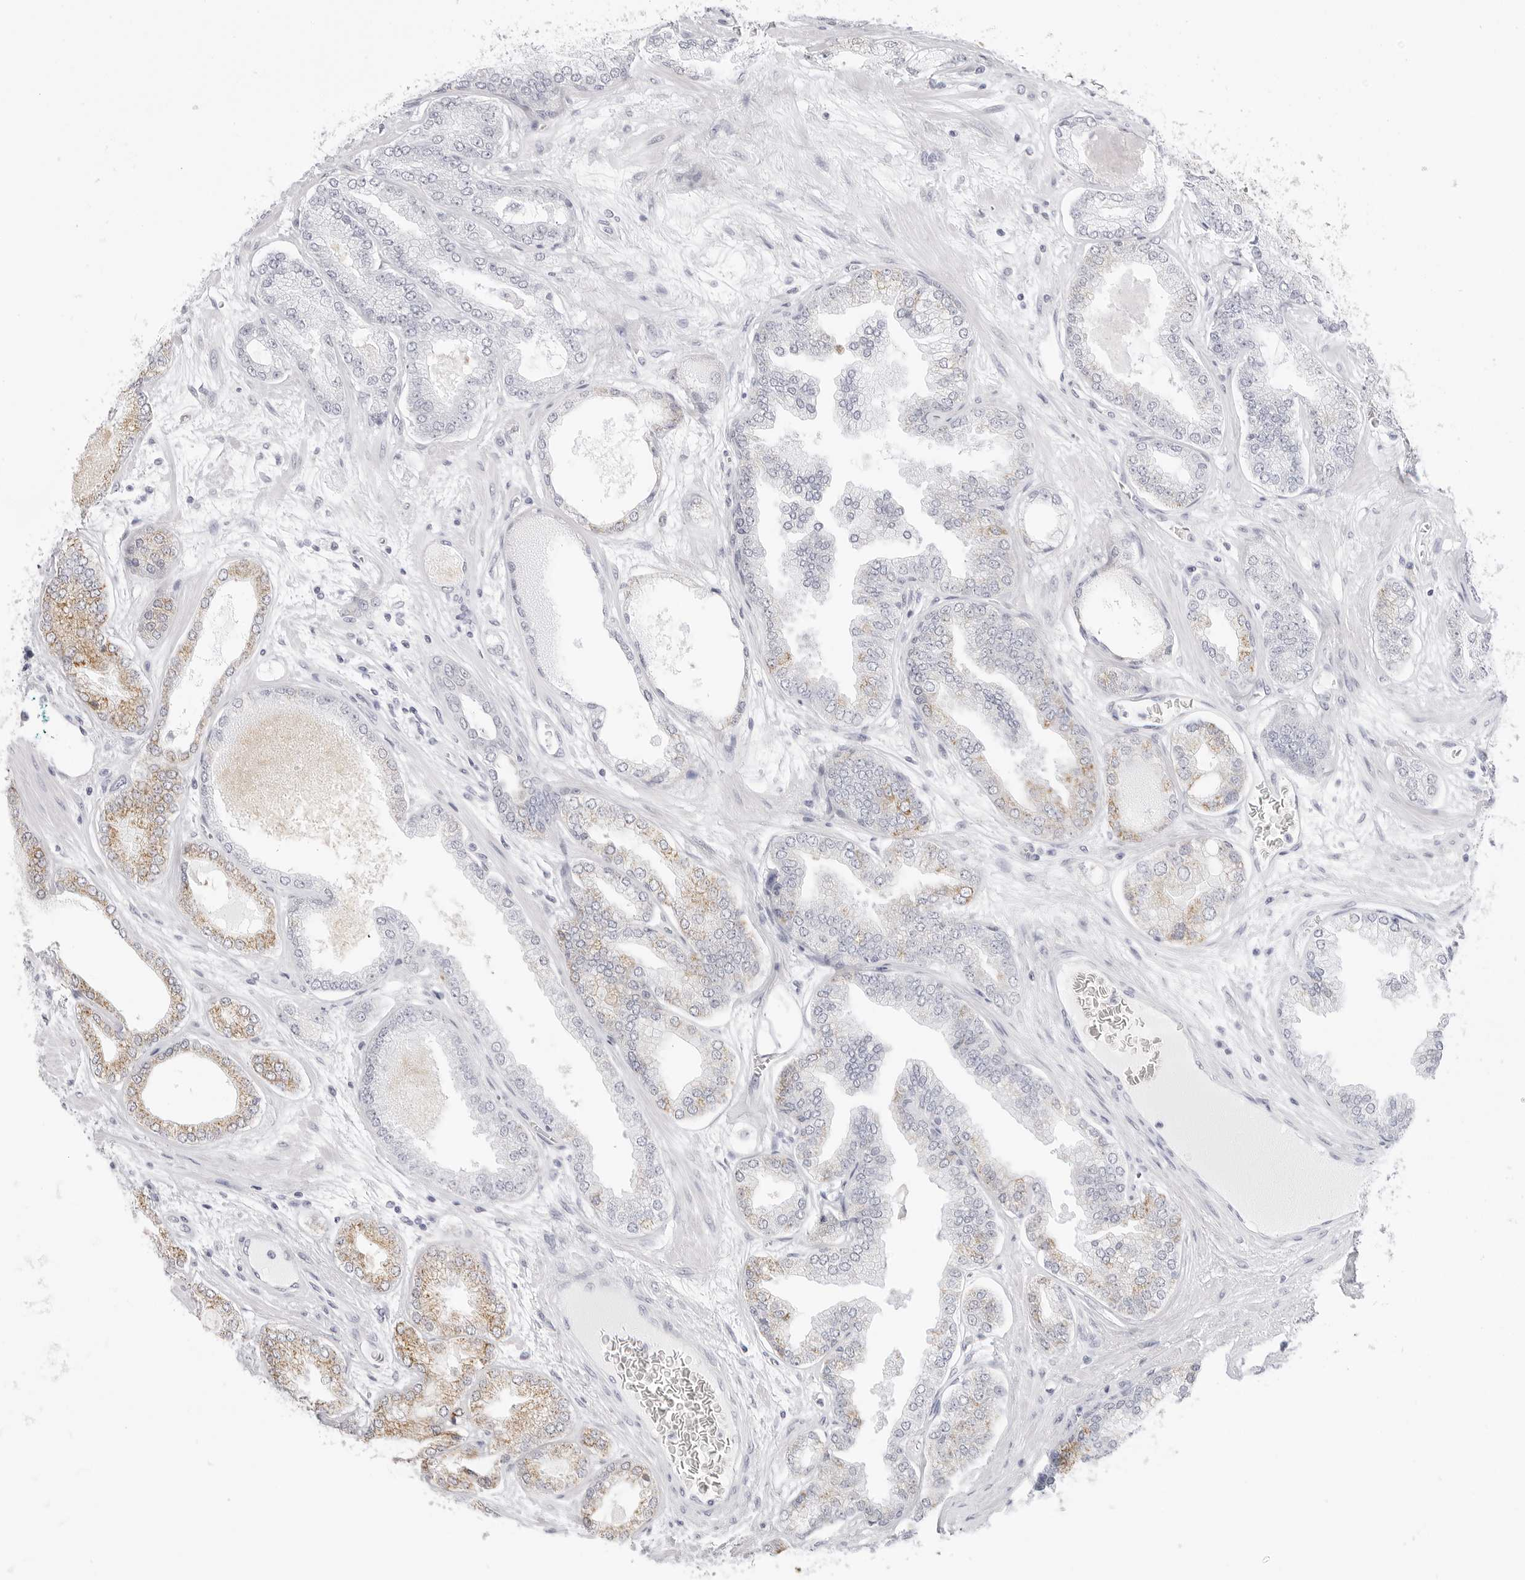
{"staining": {"intensity": "moderate", "quantity": "25%-75%", "location": "cytoplasmic/membranous"}, "tissue": "prostate cancer", "cell_type": "Tumor cells", "image_type": "cancer", "snomed": [{"axis": "morphology", "description": "Adenocarcinoma, High grade"}, {"axis": "topography", "description": "Prostate"}], "caption": "Approximately 25%-75% of tumor cells in adenocarcinoma (high-grade) (prostate) demonstrate moderate cytoplasmic/membranous protein positivity as visualized by brown immunohistochemical staining.", "gene": "HMGCS2", "patient": {"sex": "male", "age": 58}}